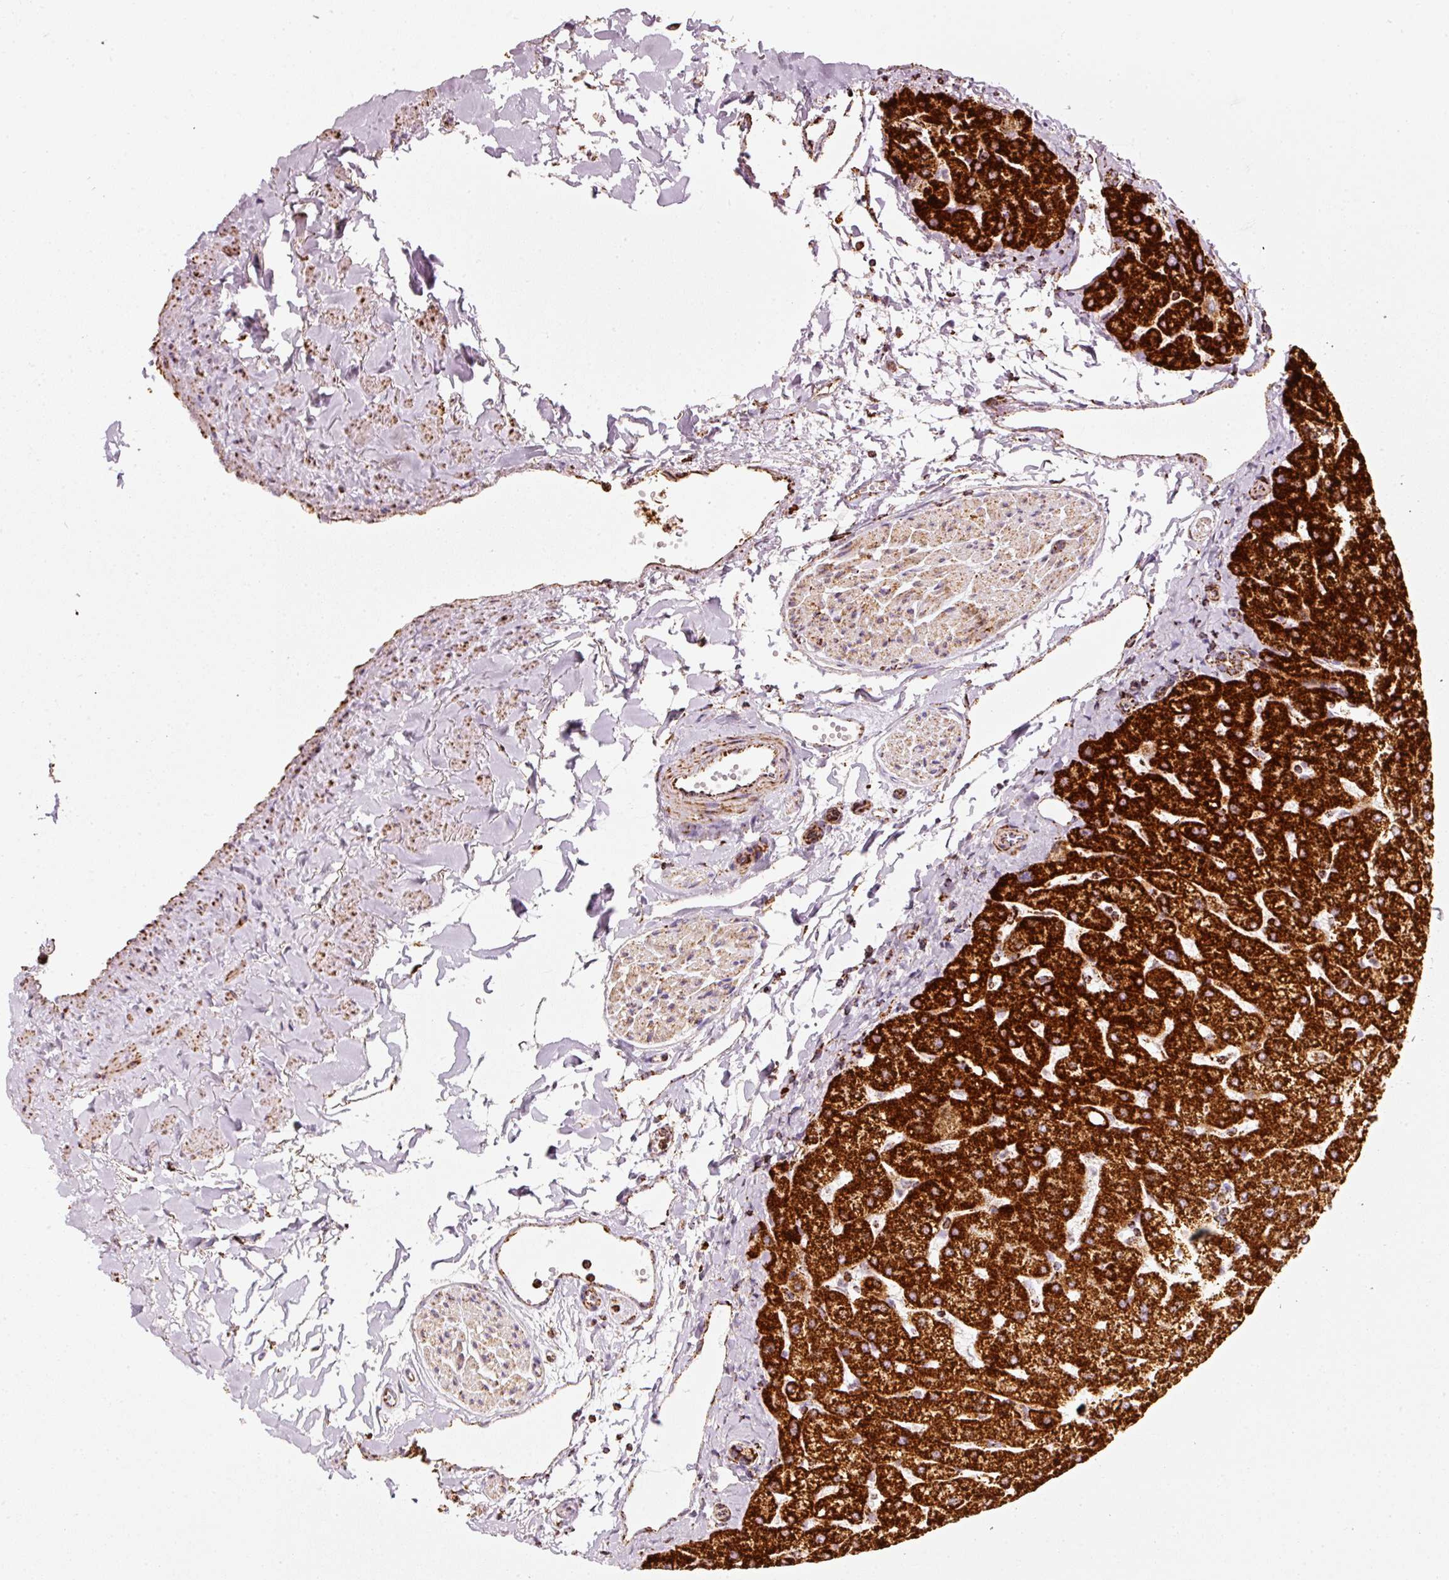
{"staining": {"intensity": "strong", "quantity": ">75%", "location": "cytoplasmic/membranous"}, "tissue": "liver", "cell_type": "Cholangiocytes", "image_type": "normal", "snomed": [{"axis": "morphology", "description": "Normal tissue, NOS"}, {"axis": "topography", "description": "Liver"}], "caption": "Immunohistochemistry (IHC) of benign human liver demonstrates high levels of strong cytoplasmic/membranous positivity in approximately >75% of cholangiocytes.", "gene": "MT", "patient": {"sex": "female", "age": 54}}